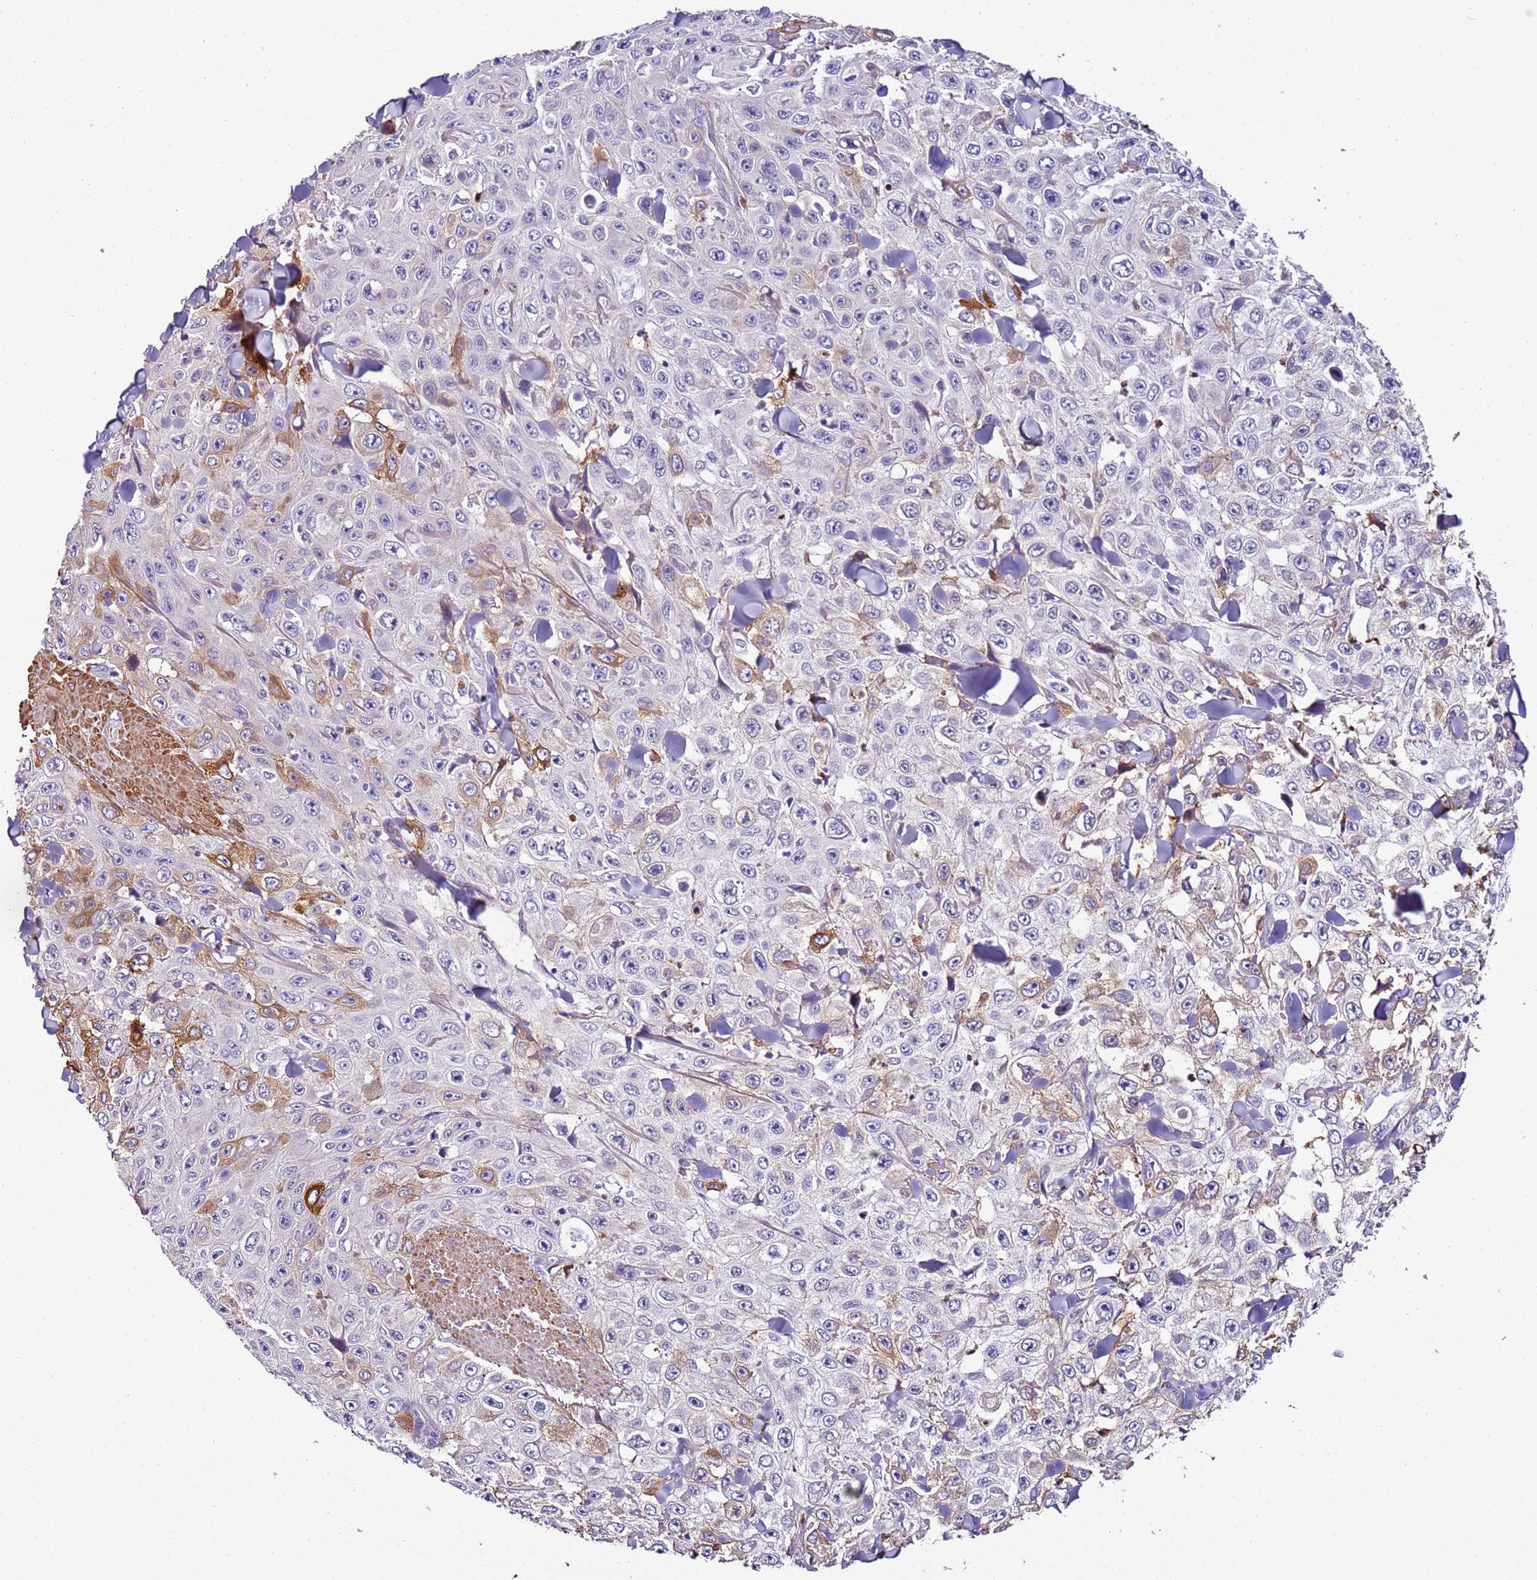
{"staining": {"intensity": "negative", "quantity": "none", "location": "none"}, "tissue": "skin cancer", "cell_type": "Tumor cells", "image_type": "cancer", "snomed": [{"axis": "morphology", "description": "Squamous cell carcinoma, NOS"}, {"axis": "topography", "description": "Skin"}], "caption": "Tumor cells show no significant expression in skin cancer (squamous cell carcinoma). (Immunohistochemistry (ihc), brightfield microscopy, high magnification).", "gene": "FAM174C", "patient": {"sex": "male", "age": 82}}